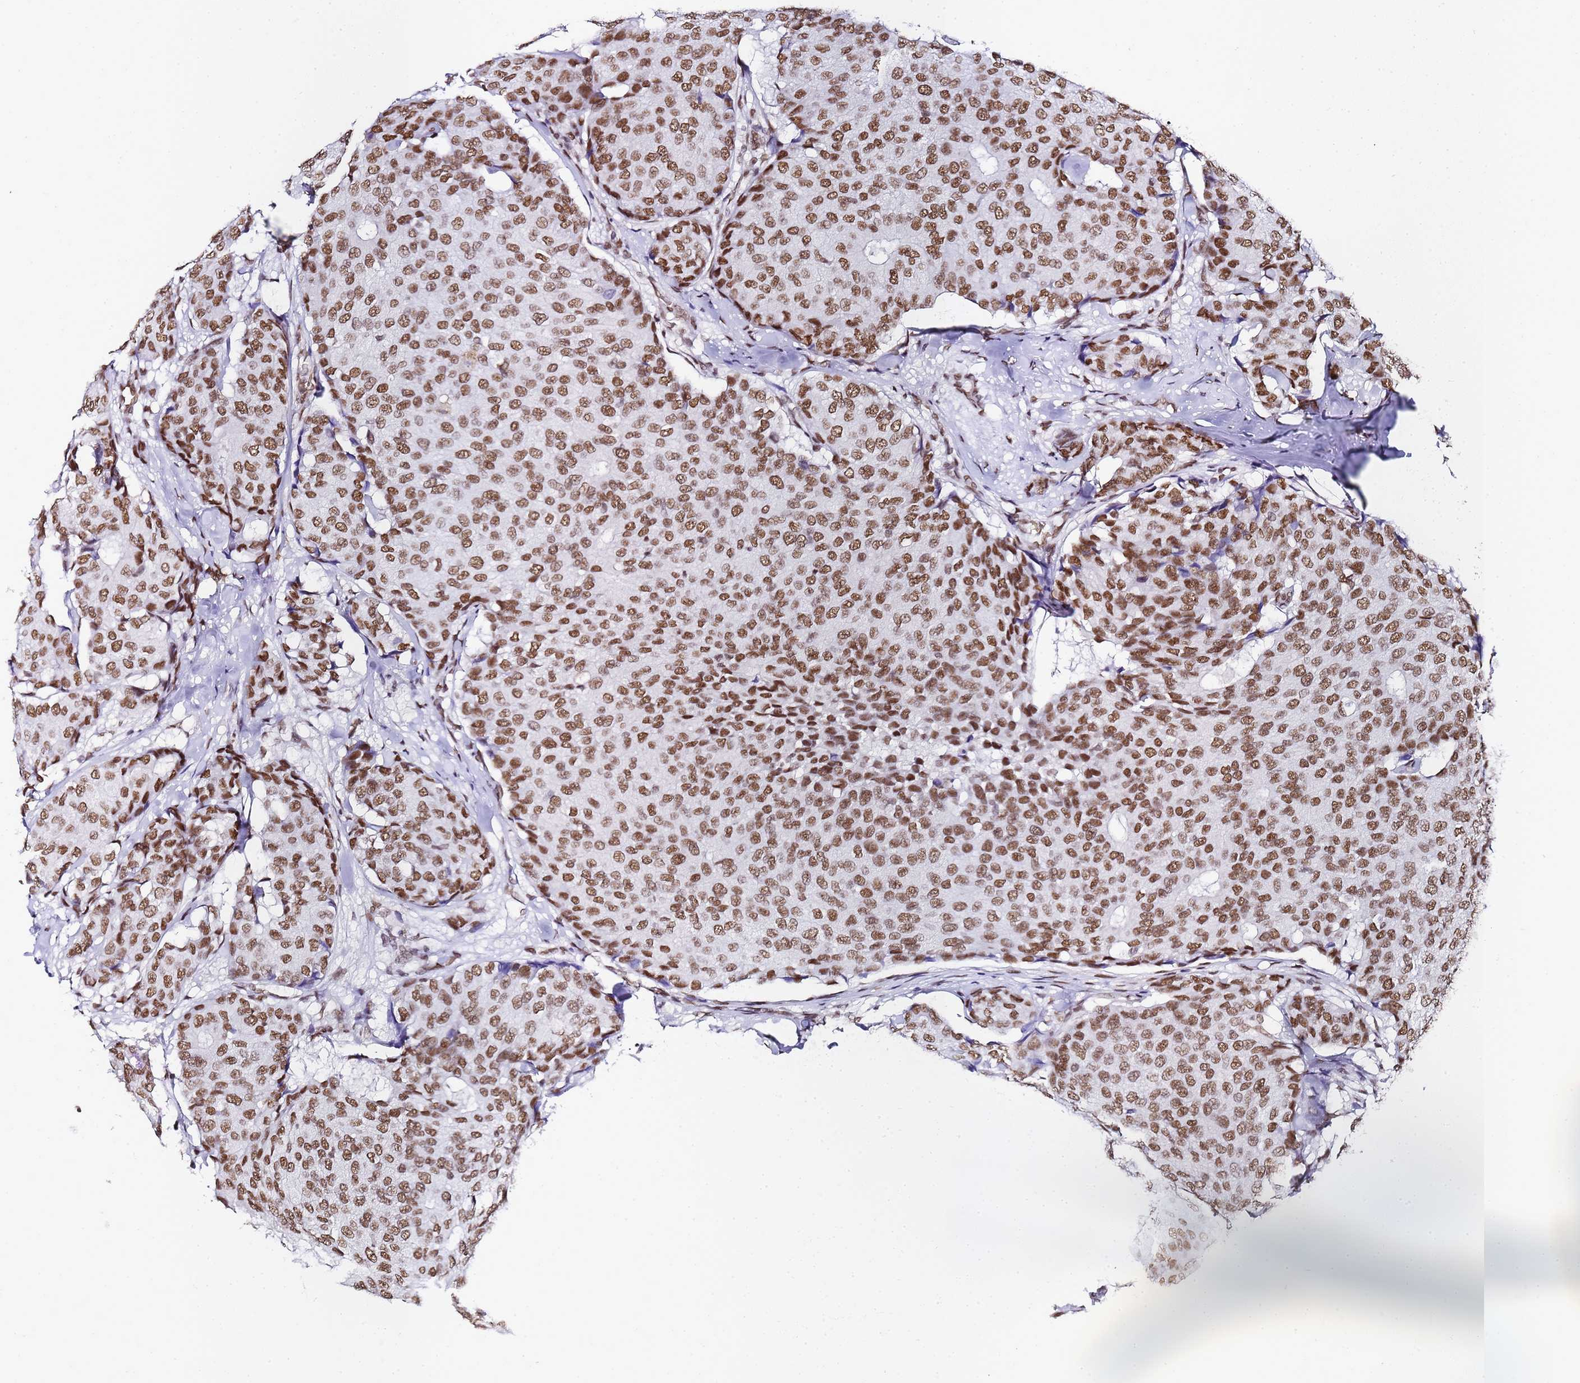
{"staining": {"intensity": "moderate", "quantity": ">75%", "location": "nuclear"}, "tissue": "breast cancer", "cell_type": "Tumor cells", "image_type": "cancer", "snomed": [{"axis": "morphology", "description": "Duct carcinoma"}, {"axis": "topography", "description": "Breast"}], "caption": "The image shows immunohistochemical staining of breast invasive ductal carcinoma. There is moderate nuclear staining is appreciated in about >75% of tumor cells.", "gene": "POLR1A", "patient": {"sex": "female", "age": 75}}